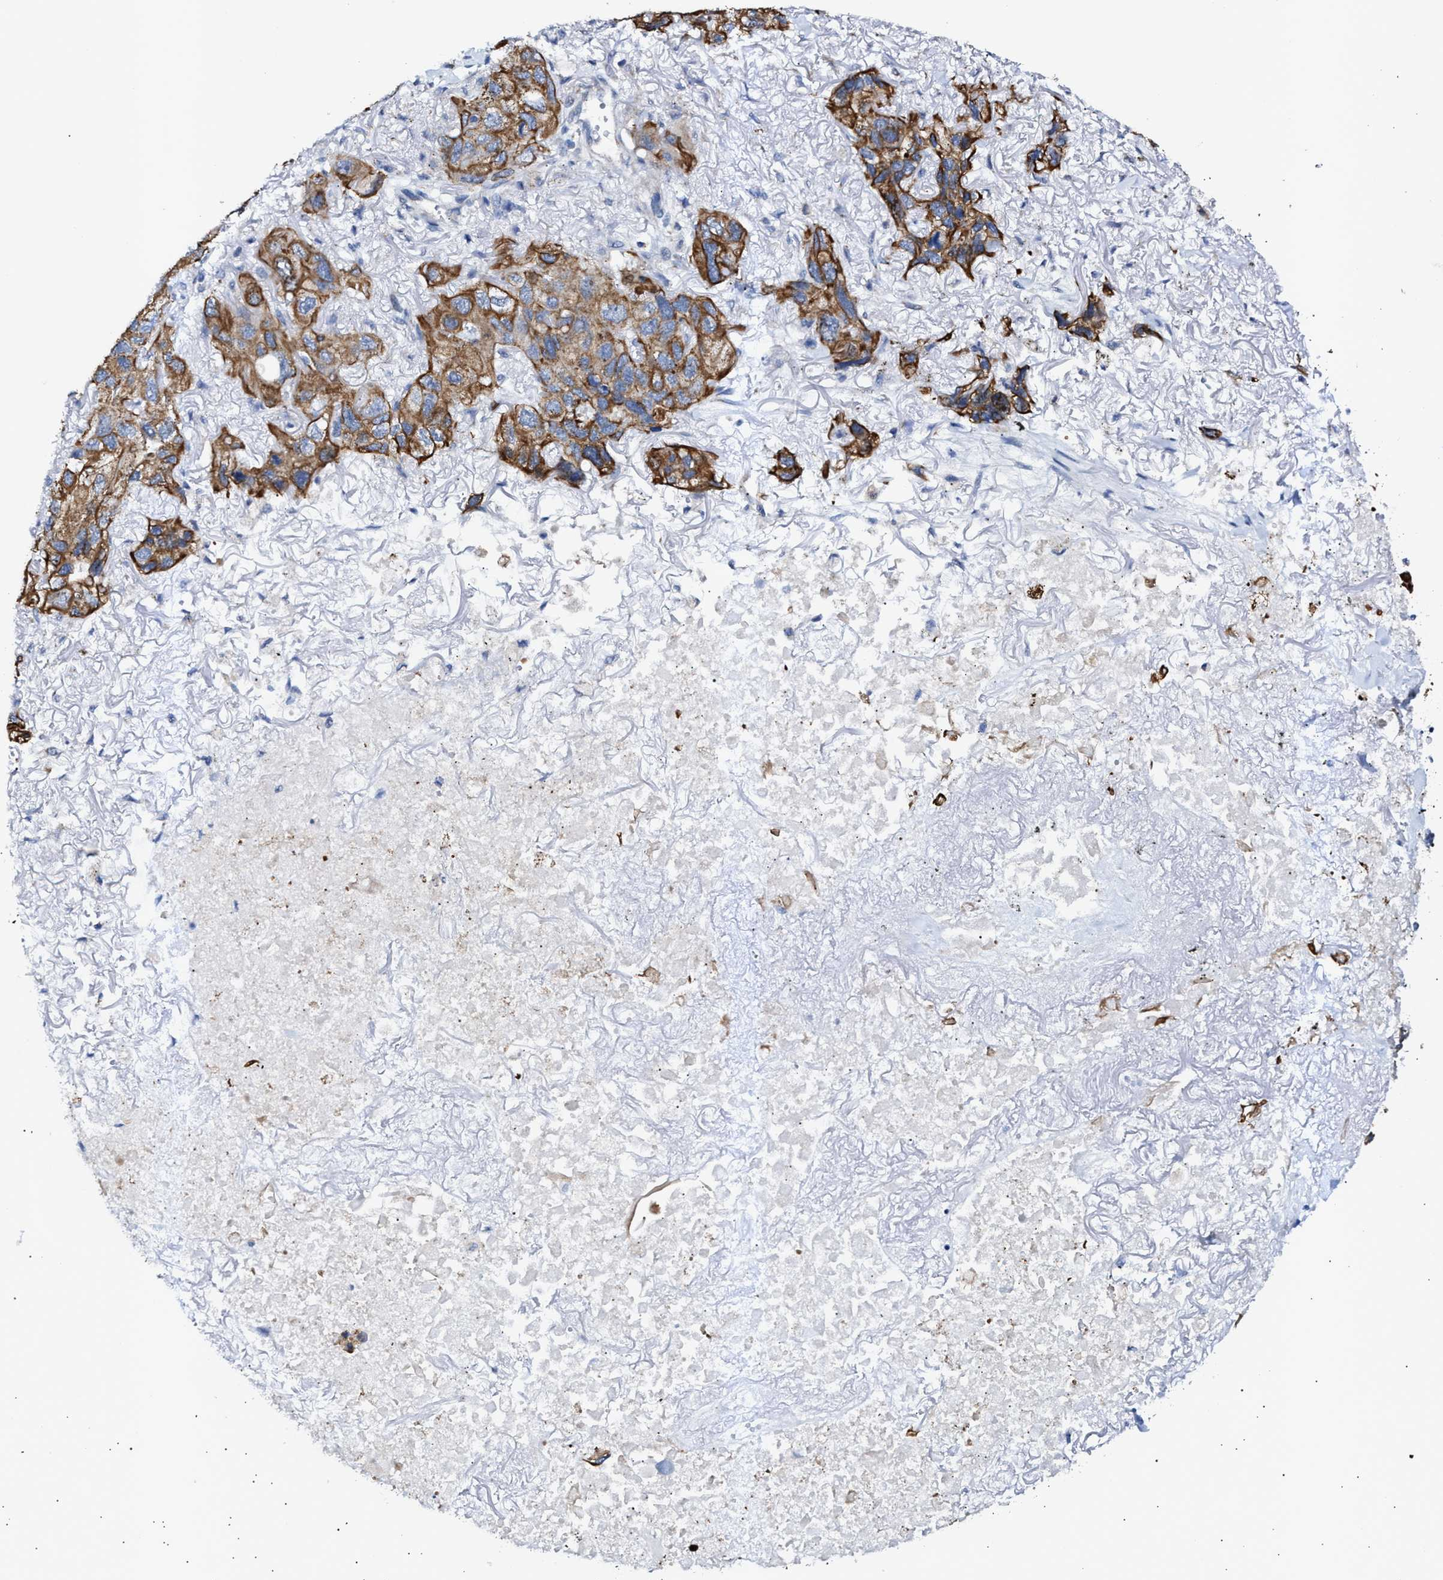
{"staining": {"intensity": "moderate", "quantity": ">75%", "location": "cytoplasmic/membranous"}, "tissue": "lung cancer", "cell_type": "Tumor cells", "image_type": "cancer", "snomed": [{"axis": "morphology", "description": "Squamous cell carcinoma, NOS"}, {"axis": "topography", "description": "Lung"}], "caption": "A brown stain labels moderate cytoplasmic/membranous staining of a protein in human lung cancer tumor cells.", "gene": "JAG1", "patient": {"sex": "female", "age": 73}}